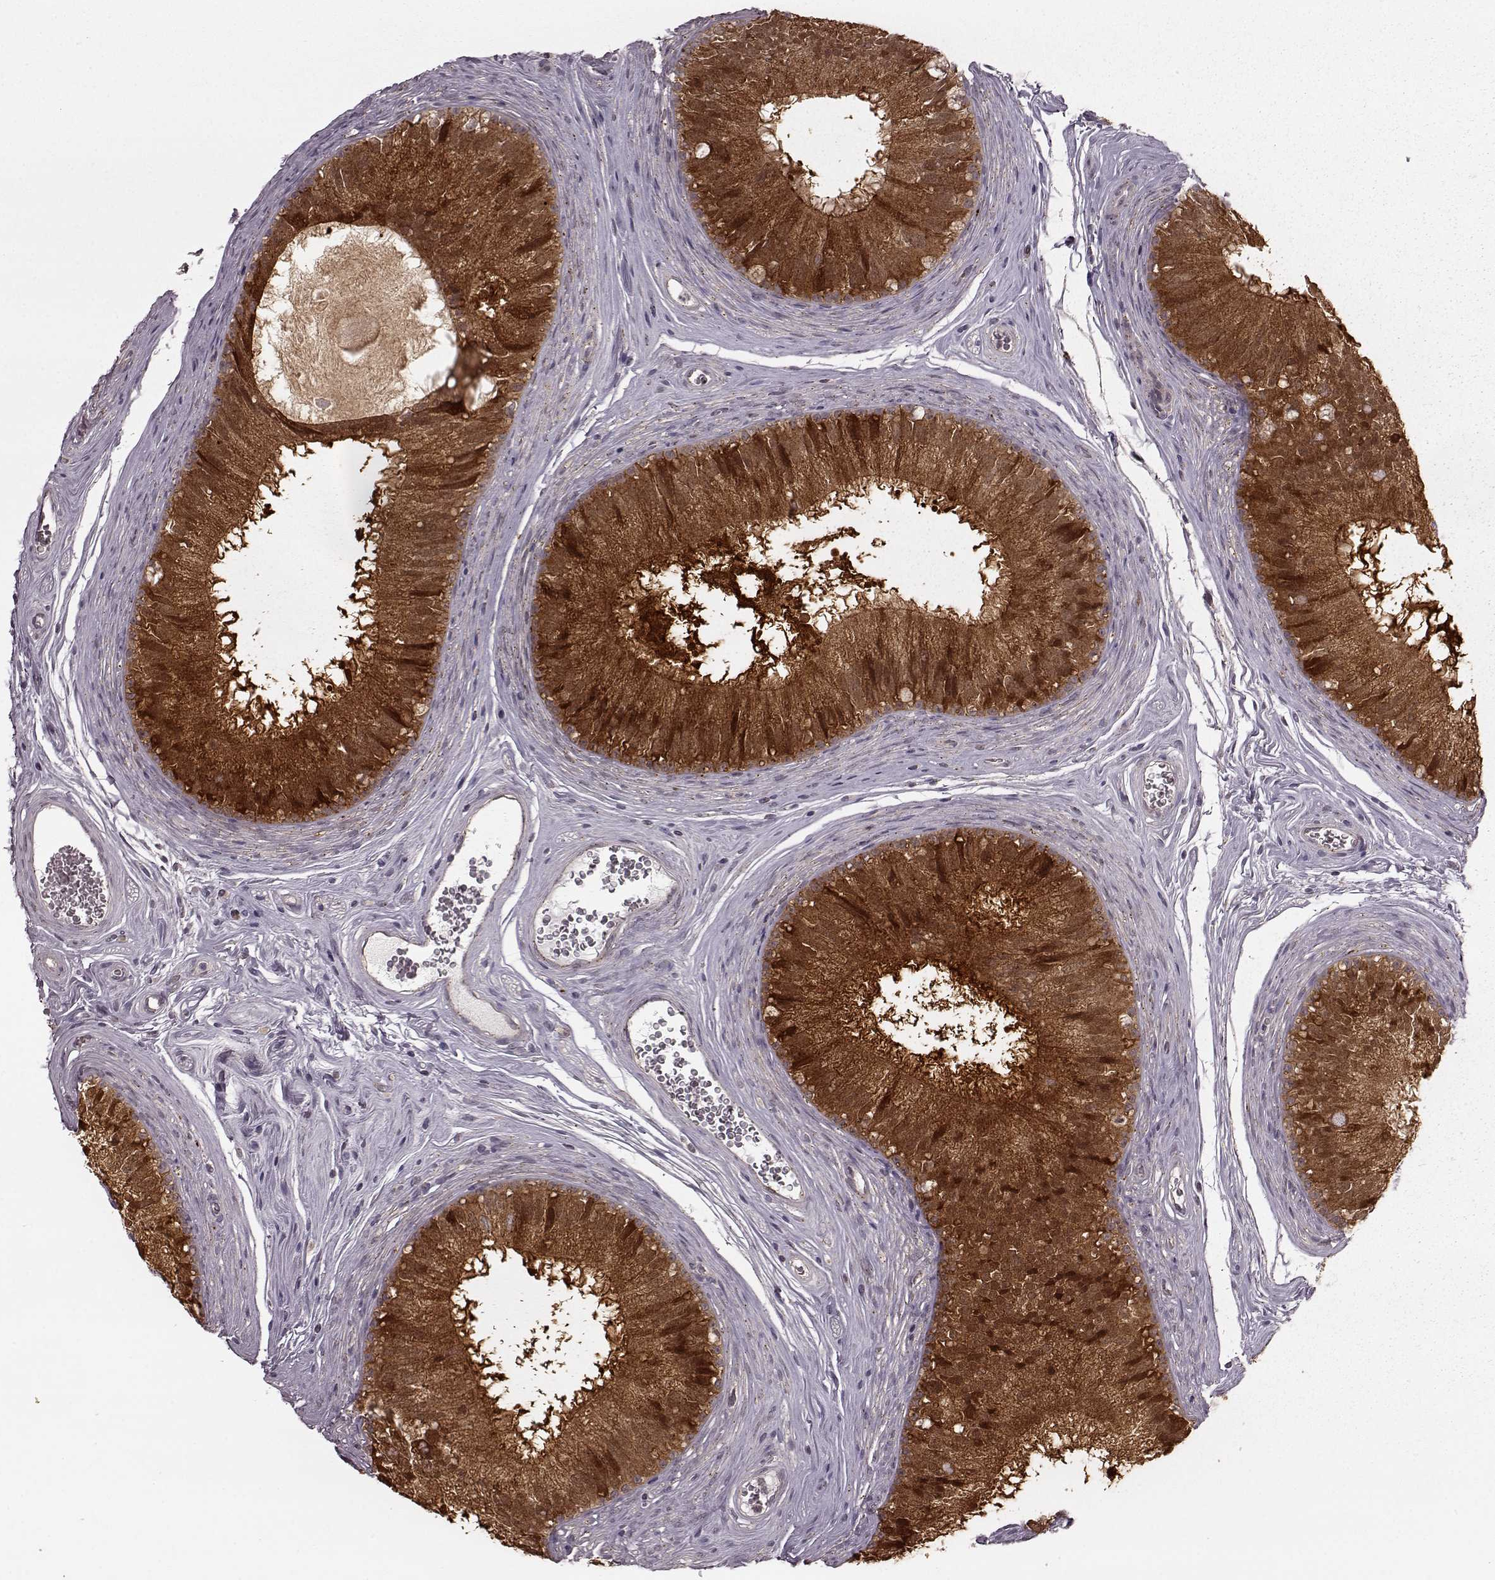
{"staining": {"intensity": "strong", "quantity": "25%-75%", "location": "cytoplasmic/membranous,nuclear"}, "tissue": "epididymis", "cell_type": "Glandular cells", "image_type": "normal", "snomed": [{"axis": "morphology", "description": "Normal tissue, NOS"}, {"axis": "topography", "description": "Epididymis"}], "caption": "Immunohistochemistry photomicrograph of unremarkable epididymis: epididymis stained using IHC demonstrates high levels of strong protein expression localized specifically in the cytoplasmic/membranous,nuclear of glandular cells, appearing as a cytoplasmic/membranous,nuclear brown color.", "gene": "GSS", "patient": {"sex": "male", "age": 37}}